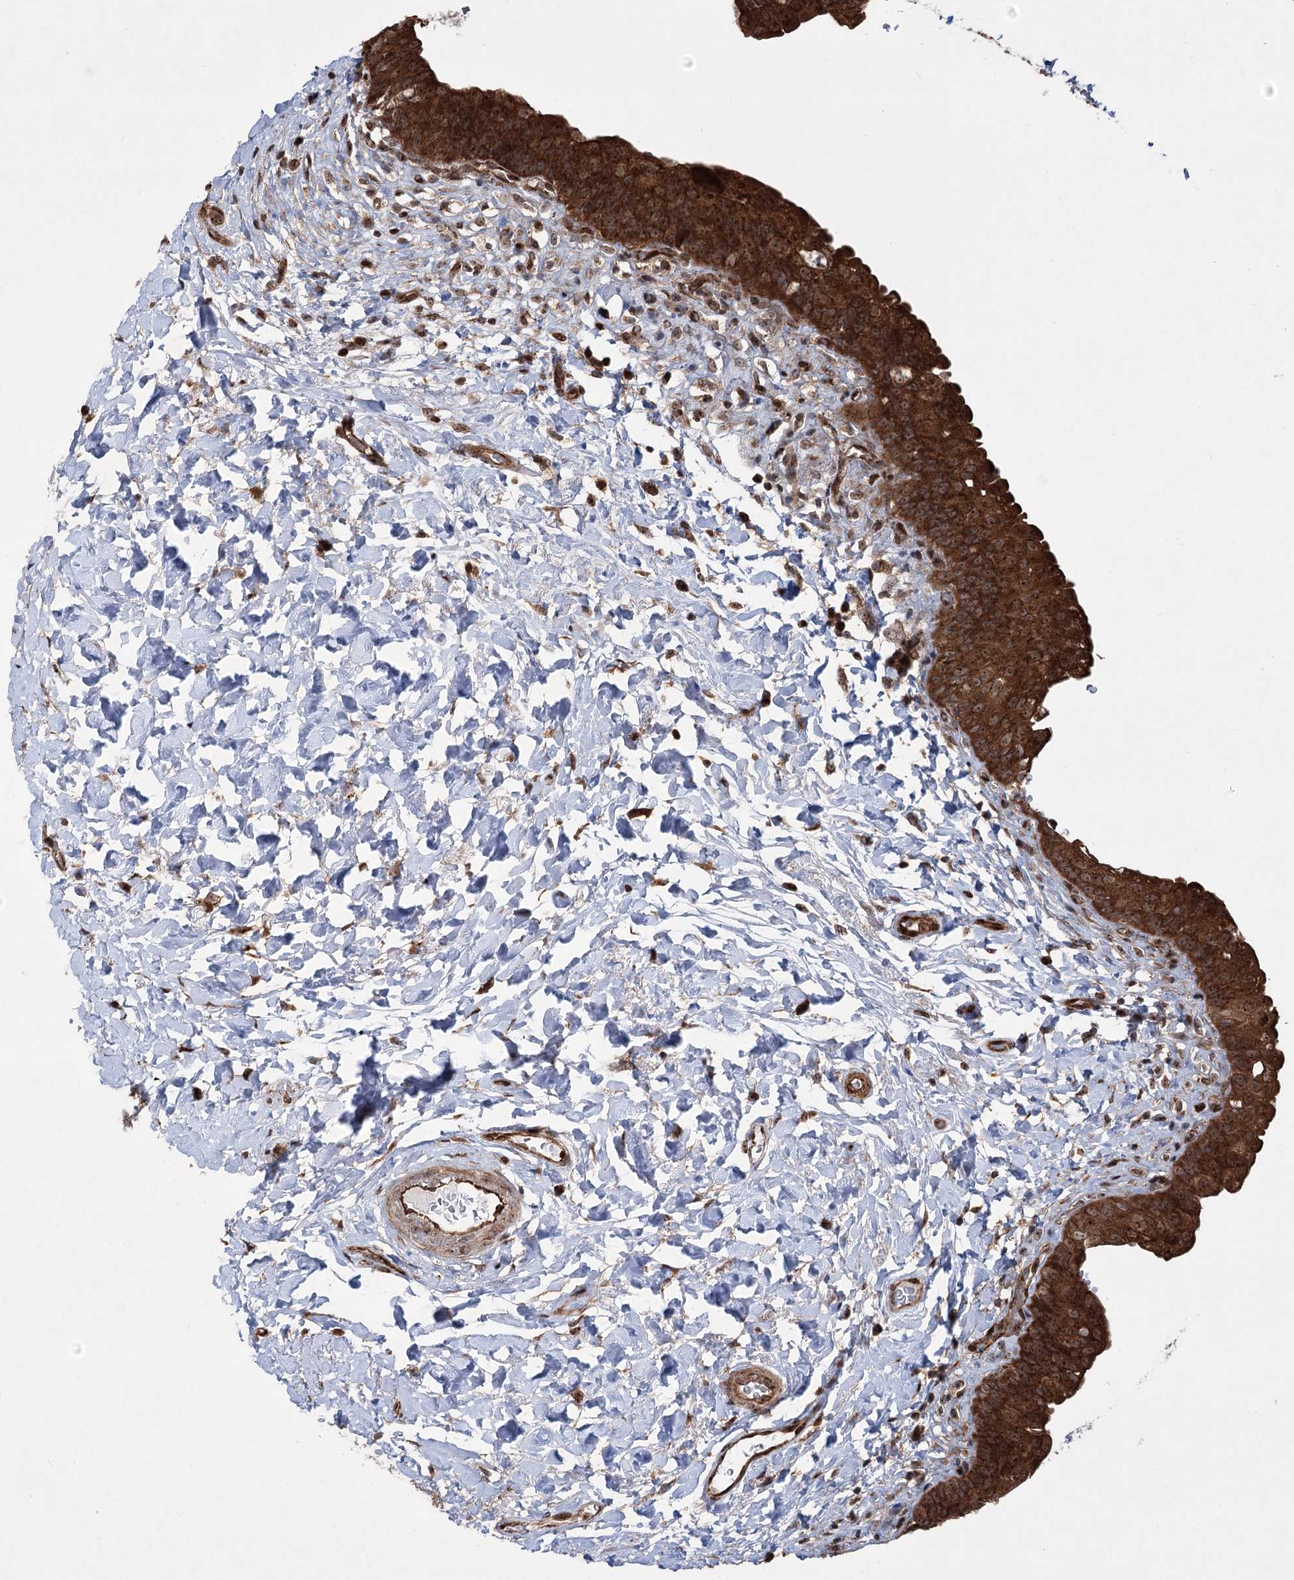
{"staining": {"intensity": "strong", "quantity": ">75%", "location": "cytoplasmic/membranous"}, "tissue": "urinary bladder", "cell_type": "Urothelial cells", "image_type": "normal", "snomed": [{"axis": "morphology", "description": "Normal tissue, NOS"}, {"axis": "topography", "description": "Urinary bladder"}], "caption": "This photomicrograph demonstrates unremarkable urinary bladder stained with immunohistochemistry to label a protein in brown. The cytoplasmic/membranous of urothelial cells show strong positivity for the protein. Nuclei are counter-stained blue.", "gene": "SERINC5", "patient": {"sex": "male", "age": 83}}